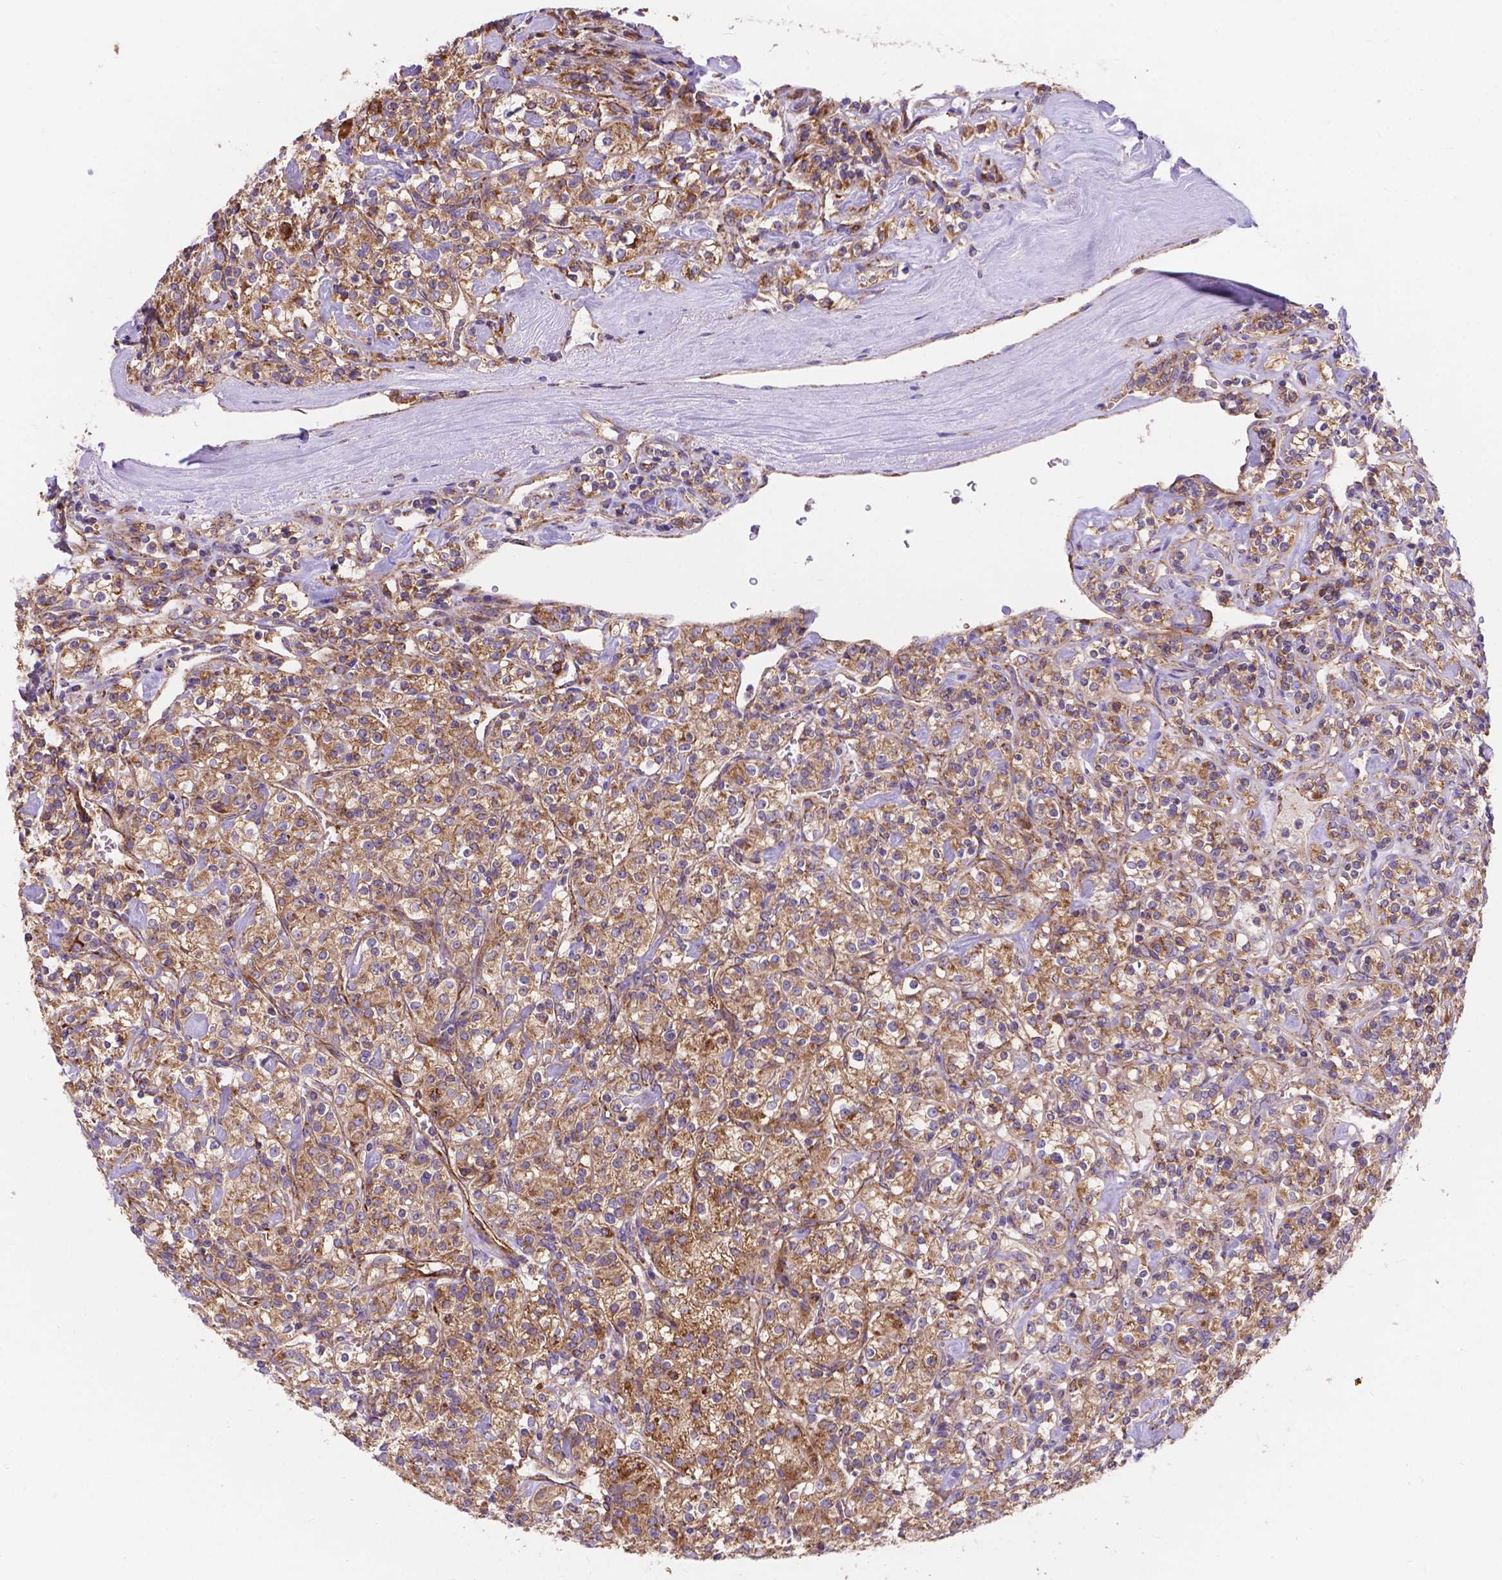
{"staining": {"intensity": "moderate", "quantity": ">75%", "location": "cytoplasmic/membranous"}, "tissue": "renal cancer", "cell_type": "Tumor cells", "image_type": "cancer", "snomed": [{"axis": "morphology", "description": "Adenocarcinoma, NOS"}, {"axis": "topography", "description": "Kidney"}], "caption": "Renal cancer stained for a protein exhibits moderate cytoplasmic/membranous positivity in tumor cells. The staining was performed using DAB (3,3'-diaminobenzidine), with brown indicating positive protein expression. Nuclei are stained blue with hematoxylin.", "gene": "AK3", "patient": {"sex": "male", "age": 77}}